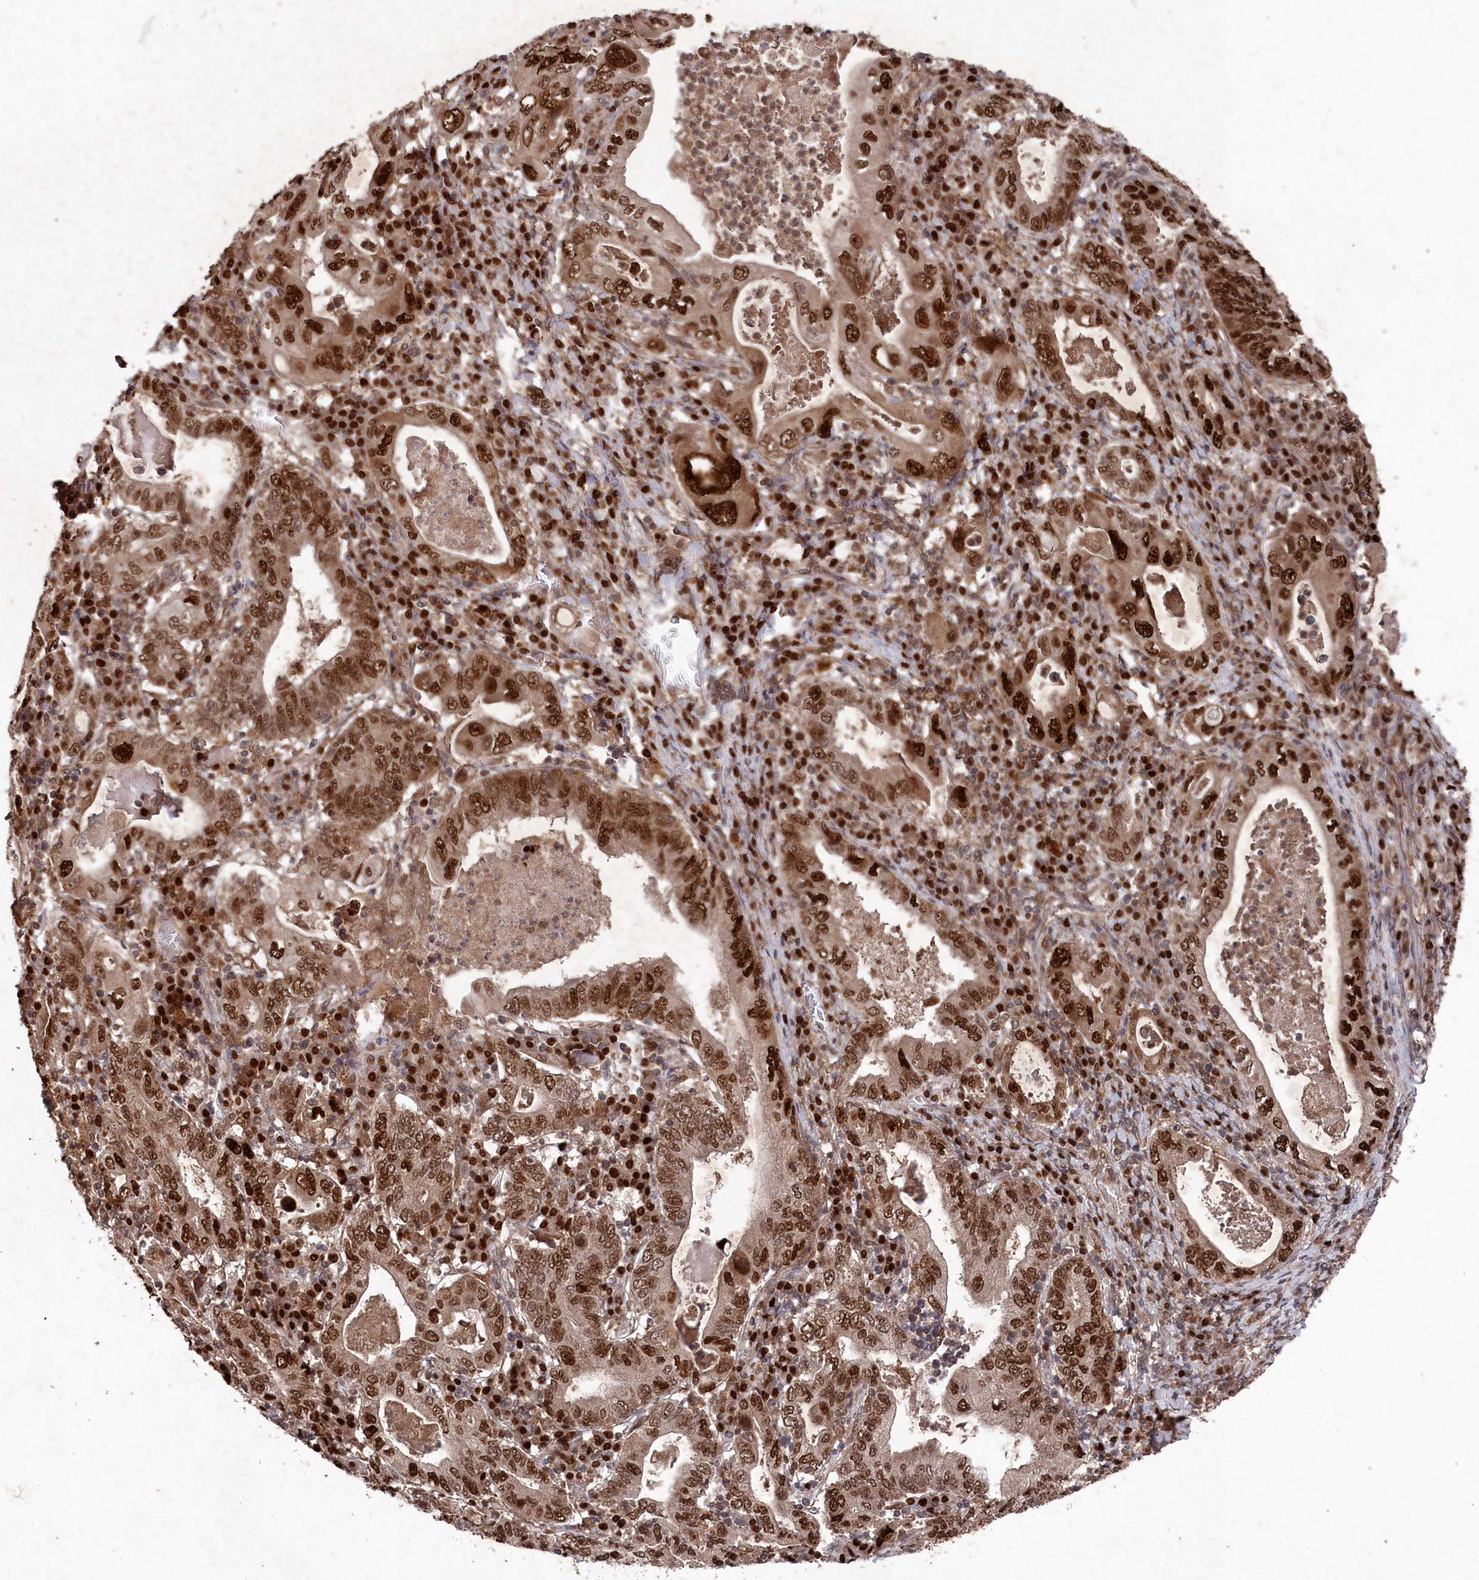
{"staining": {"intensity": "strong", "quantity": ">75%", "location": "nuclear"}, "tissue": "stomach cancer", "cell_type": "Tumor cells", "image_type": "cancer", "snomed": [{"axis": "morphology", "description": "Normal tissue, NOS"}, {"axis": "morphology", "description": "Adenocarcinoma, NOS"}, {"axis": "topography", "description": "Esophagus"}, {"axis": "topography", "description": "Stomach, upper"}, {"axis": "topography", "description": "Peripheral nerve tissue"}], "caption": "Protein expression analysis of human stomach adenocarcinoma reveals strong nuclear staining in about >75% of tumor cells.", "gene": "BORCS7", "patient": {"sex": "male", "age": 62}}